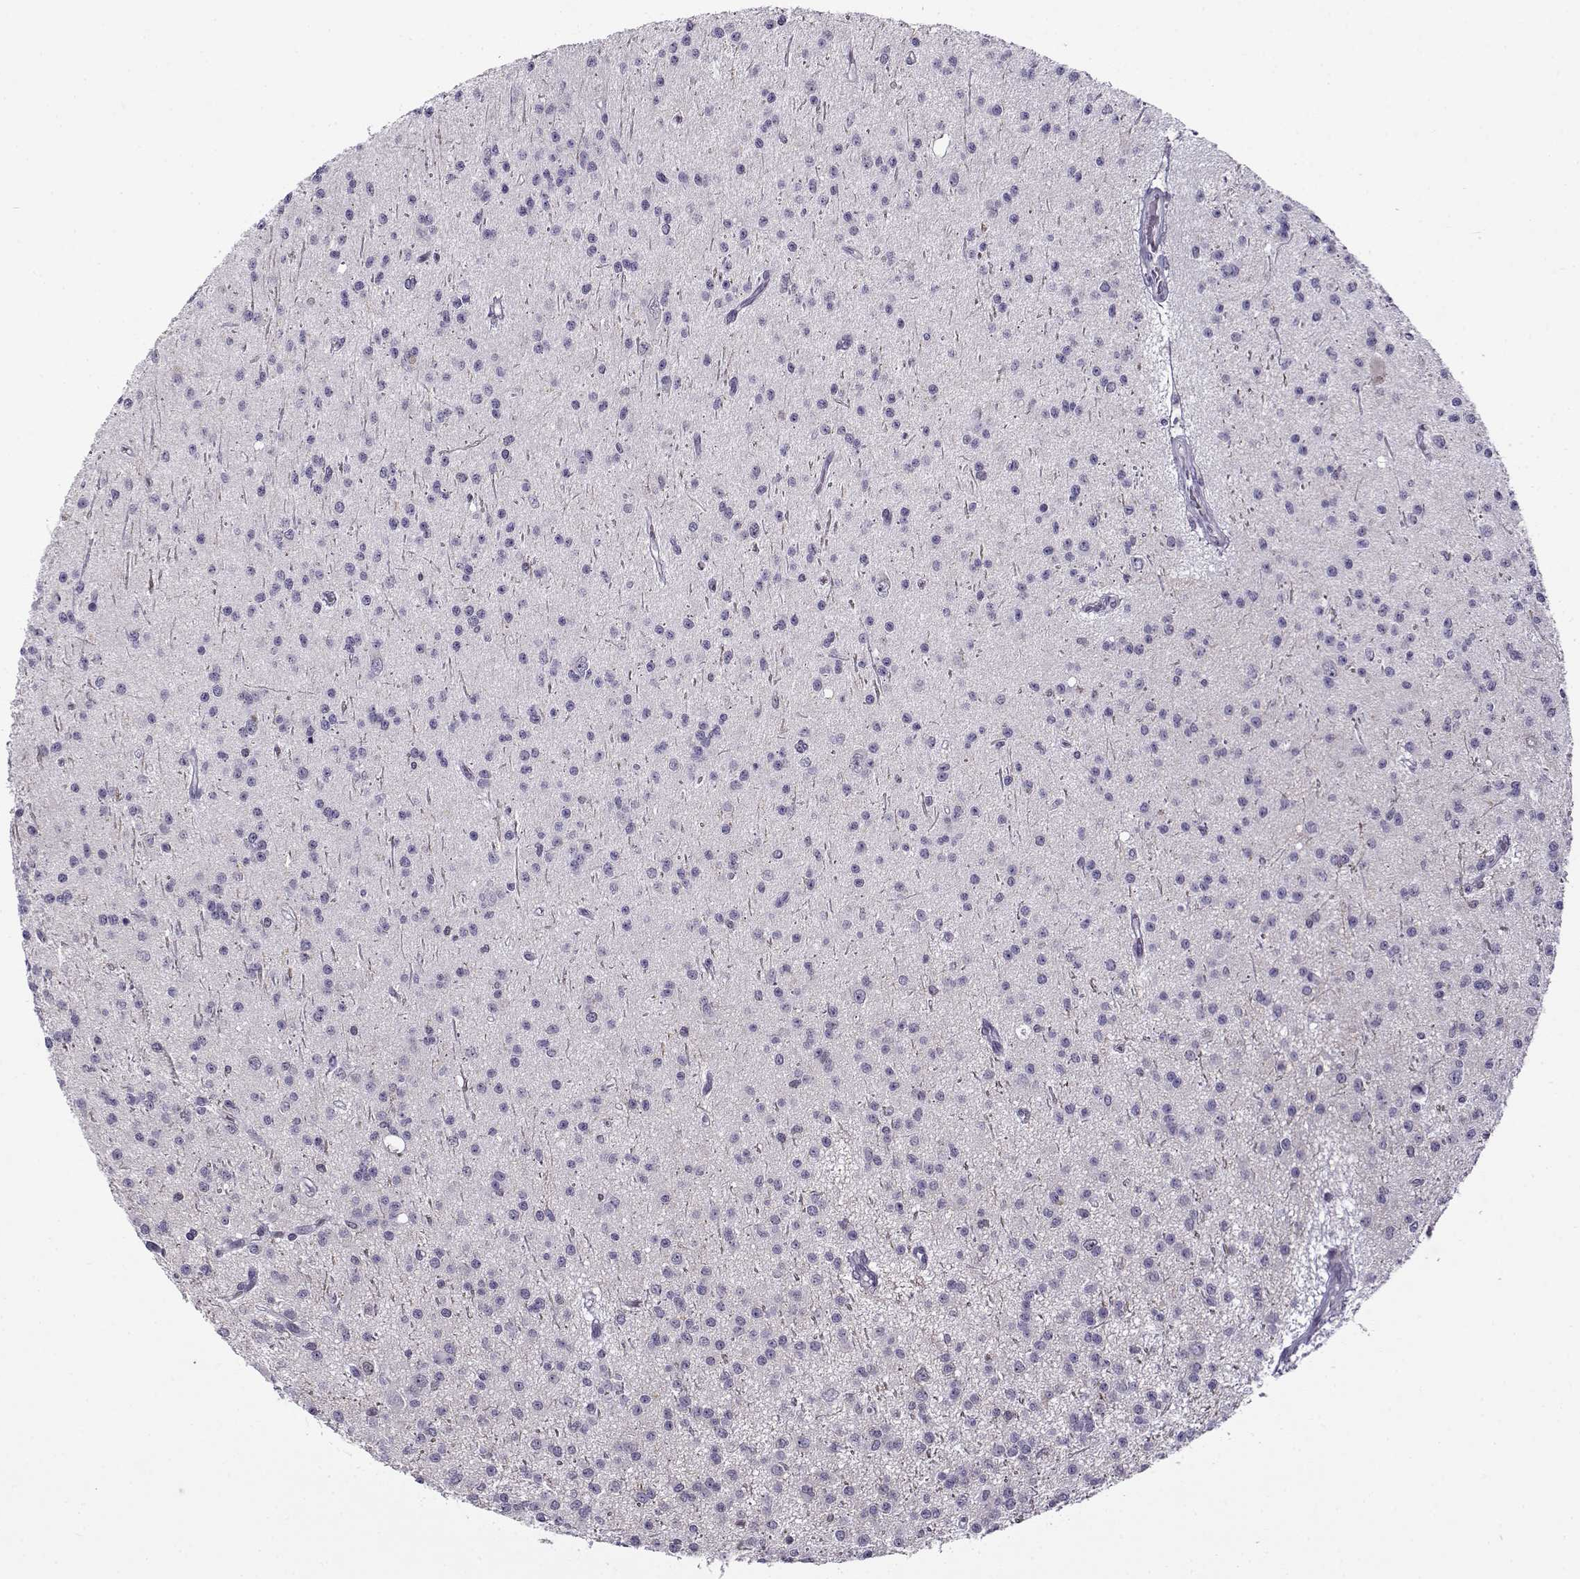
{"staining": {"intensity": "negative", "quantity": "none", "location": "none"}, "tissue": "glioma", "cell_type": "Tumor cells", "image_type": "cancer", "snomed": [{"axis": "morphology", "description": "Glioma, malignant, Low grade"}, {"axis": "topography", "description": "Brain"}], "caption": "Immunohistochemical staining of human glioma displays no significant positivity in tumor cells.", "gene": "BACH1", "patient": {"sex": "male", "age": 27}}